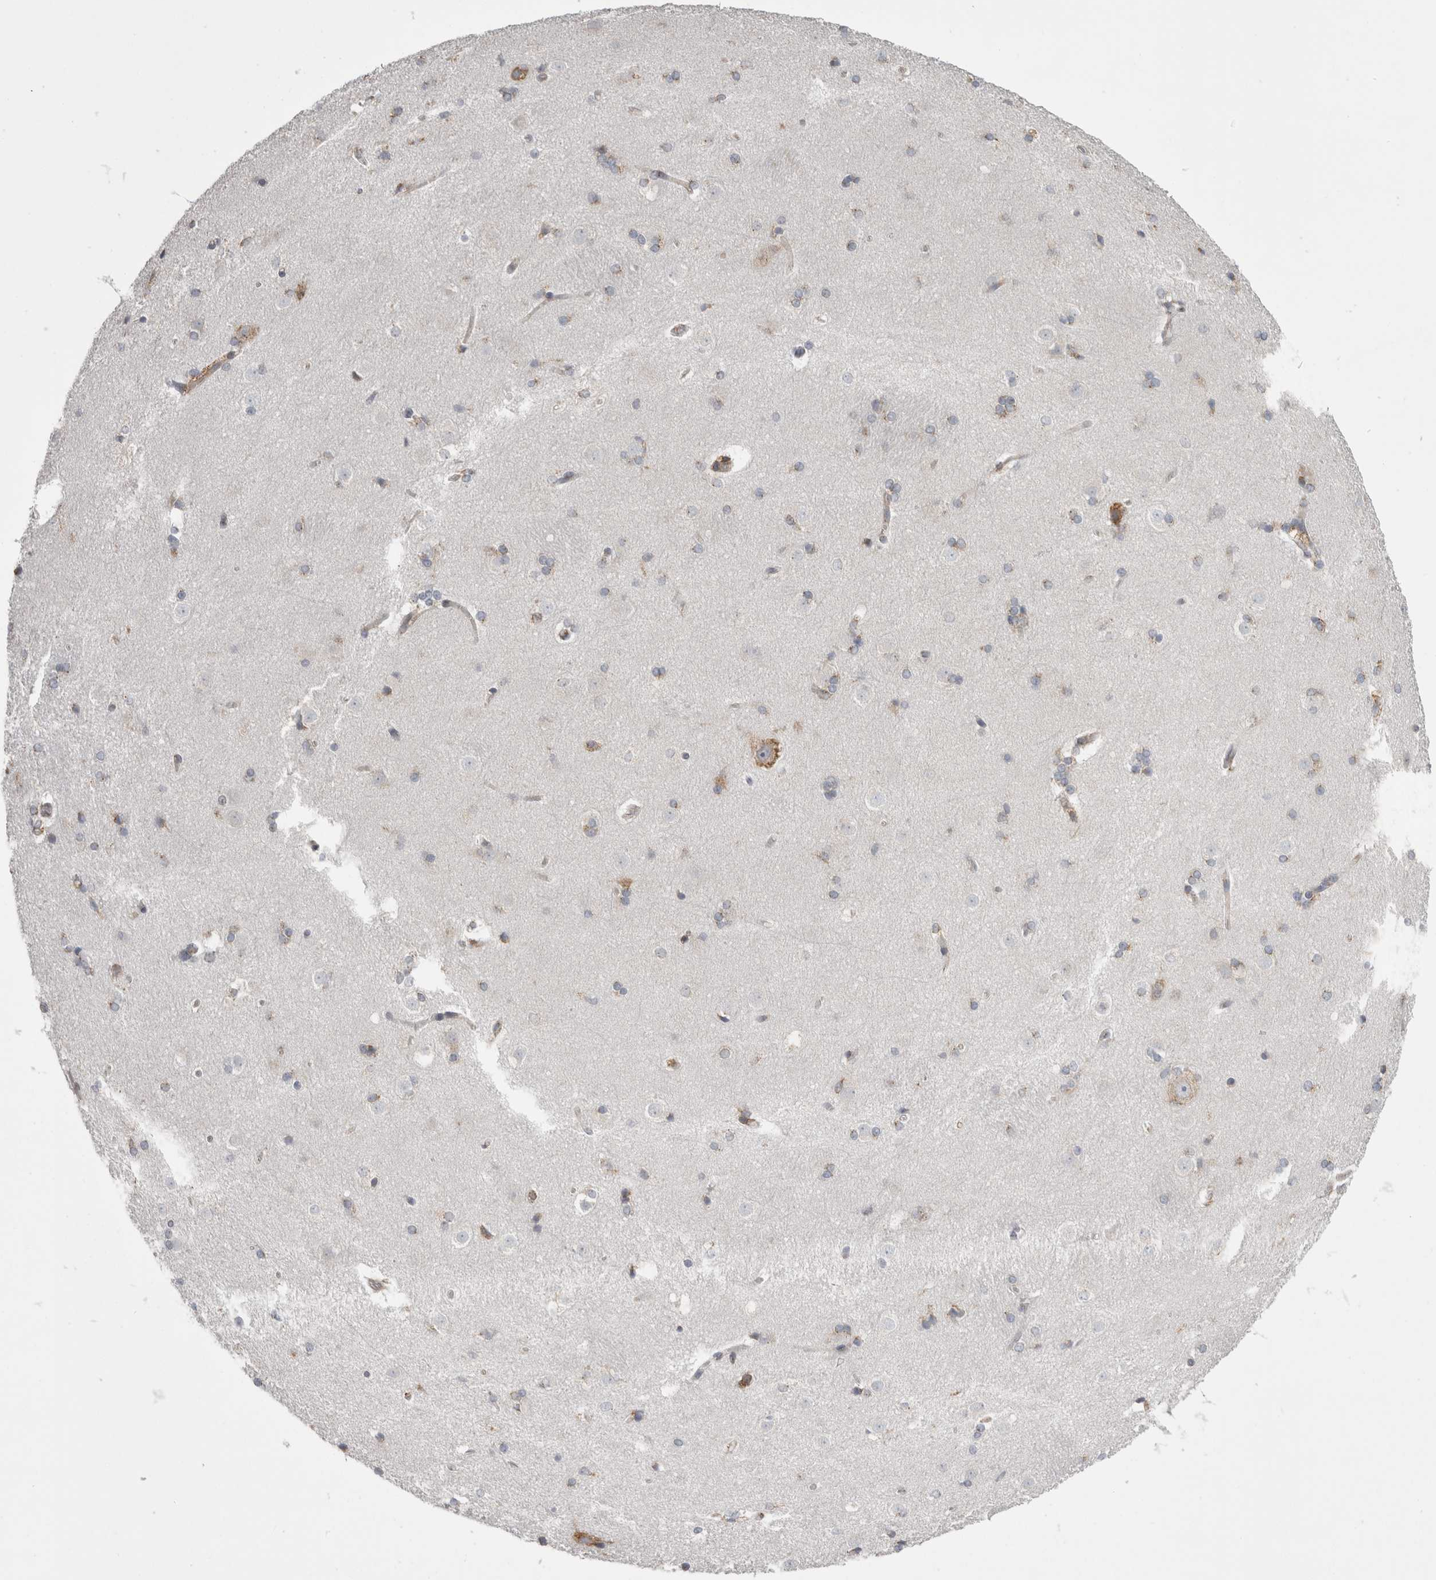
{"staining": {"intensity": "weak", "quantity": "<25%", "location": "cytoplasmic/membranous"}, "tissue": "caudate", "cell_type": "Glial cells", "image_type": "normal", "snomed": [{"axis": "morphology", "description": "Normal tissue, NOS"}, {"axis": "topography", "description": "Lateral ventricle wall"}], "caption": "The IHC micrograph has no significant staining in glial cells of caudate. (DAB immunohistochemistry (IHC), high magnification).", "gene": "ZNF341", "patient": {"sex": "female", "age": 19}}